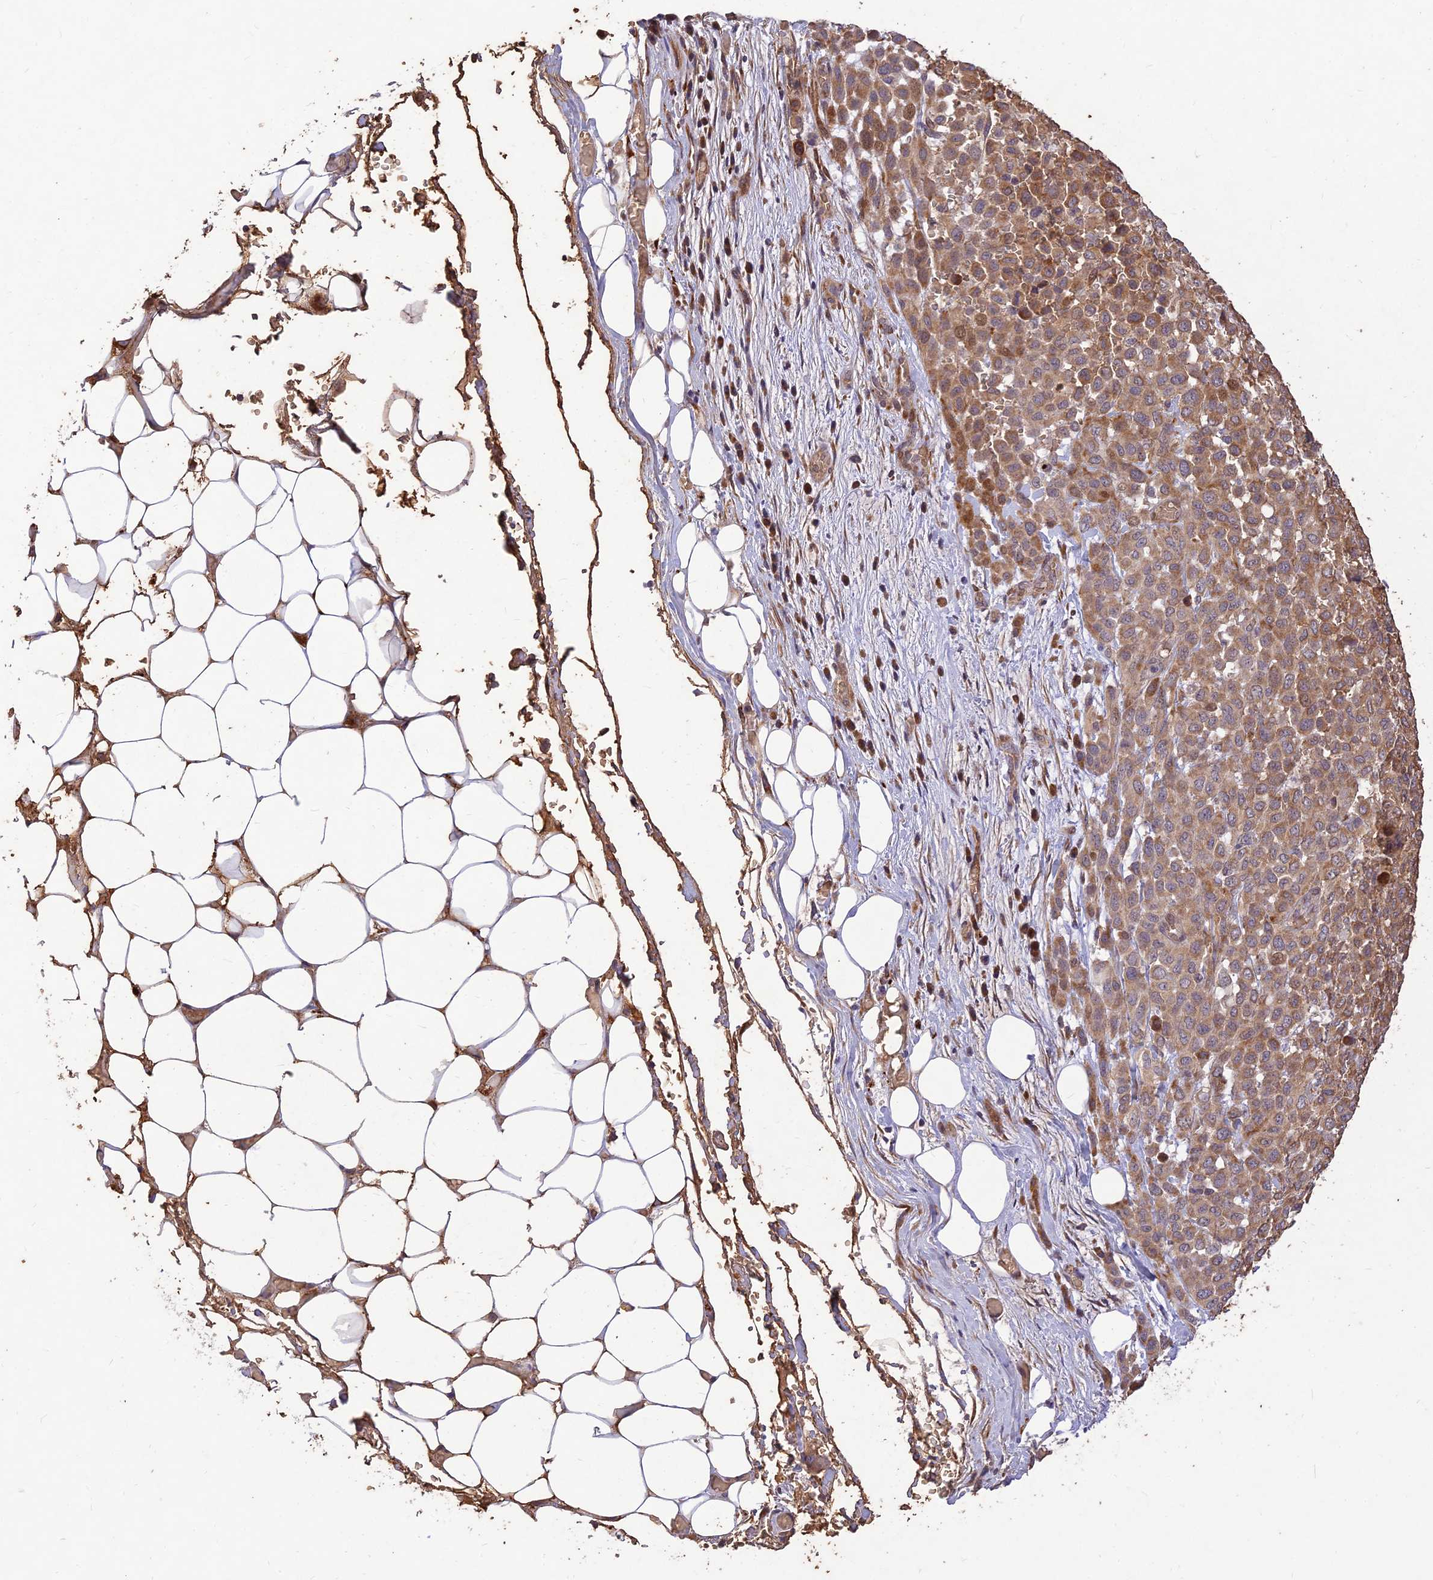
{"staining": {"intensity": "moderate", "quantity": ">75%", "location": "cytoplasmic/membranous"}, "tissue": "melanoma", "cell_type": "Tumor cells", "image_type": "cancer", "snomed": [{"axis": "morphology", "description": "Malignant melanoma, Metastatic site"}, {"axis": "topography", "description": "Skin"}], "caption": "Protein expression analysis of malignant melanoma (metastatic site) shows moderate cytoplasmic/membranous staining in about >75% of tumor cells.", "gene": "PPP1R11", "patient": {"sex": "female", "age": 81}}